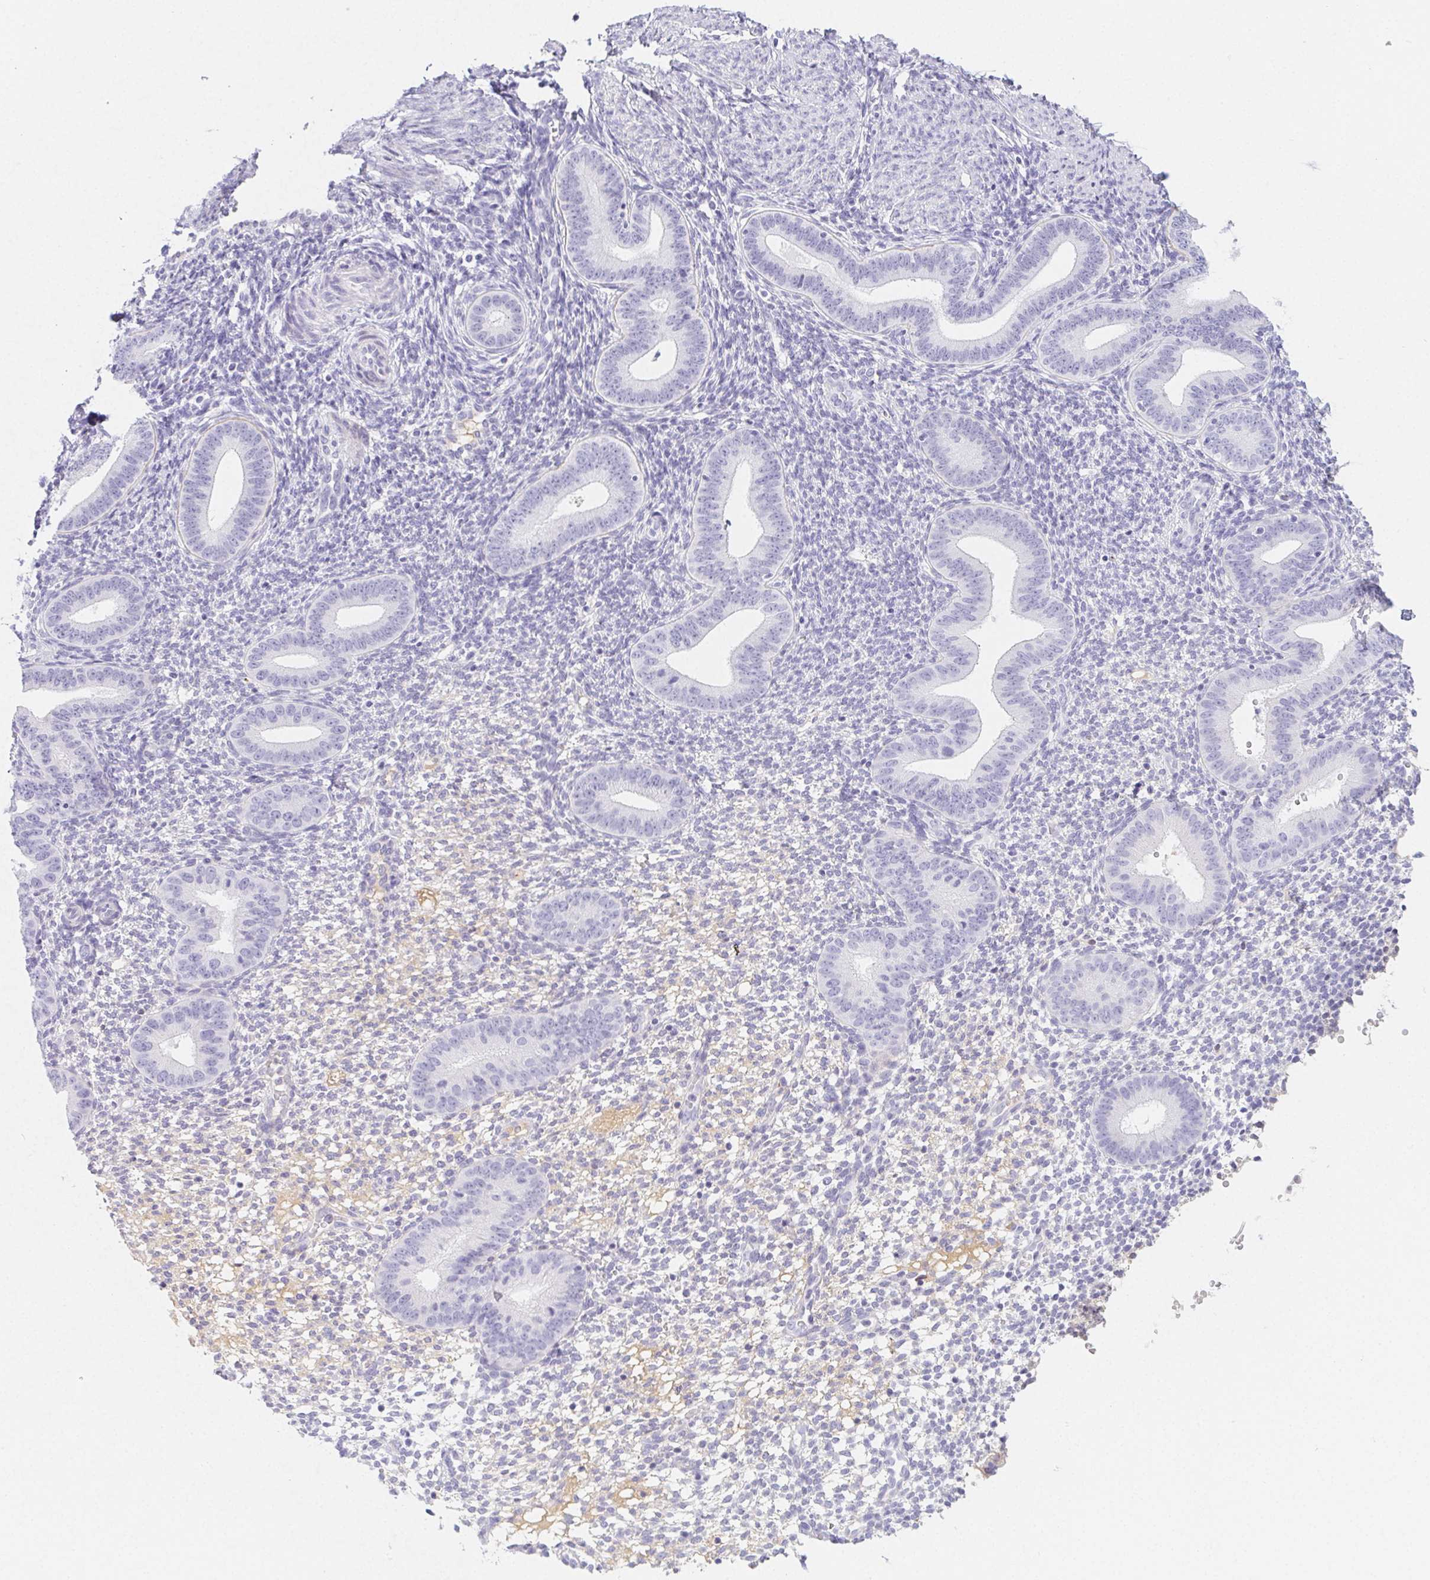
{"staining": {"intensity": "negative", "quantity": "none", "location": "none"}, "tissue": "endometrium", "cell_type": "Cells in endometrial stroma", "image_type": "normal", "snomed": [{"axis": "morphology", "description": "Normal tissue, NOS"}, {"axis": "topography", "description": "Endometrium"}], "caption": "Immunohistochemistry (IHC) of normal human endometrium displays no expression in cells in endometrial stroma. (DAB (3,3'-diaminobenzidine) immunohistochemistry visualized using brightfield microscopy, high magnification).", "gene": "ITIH2", "patient": {"sex": "female", "age": 40}}